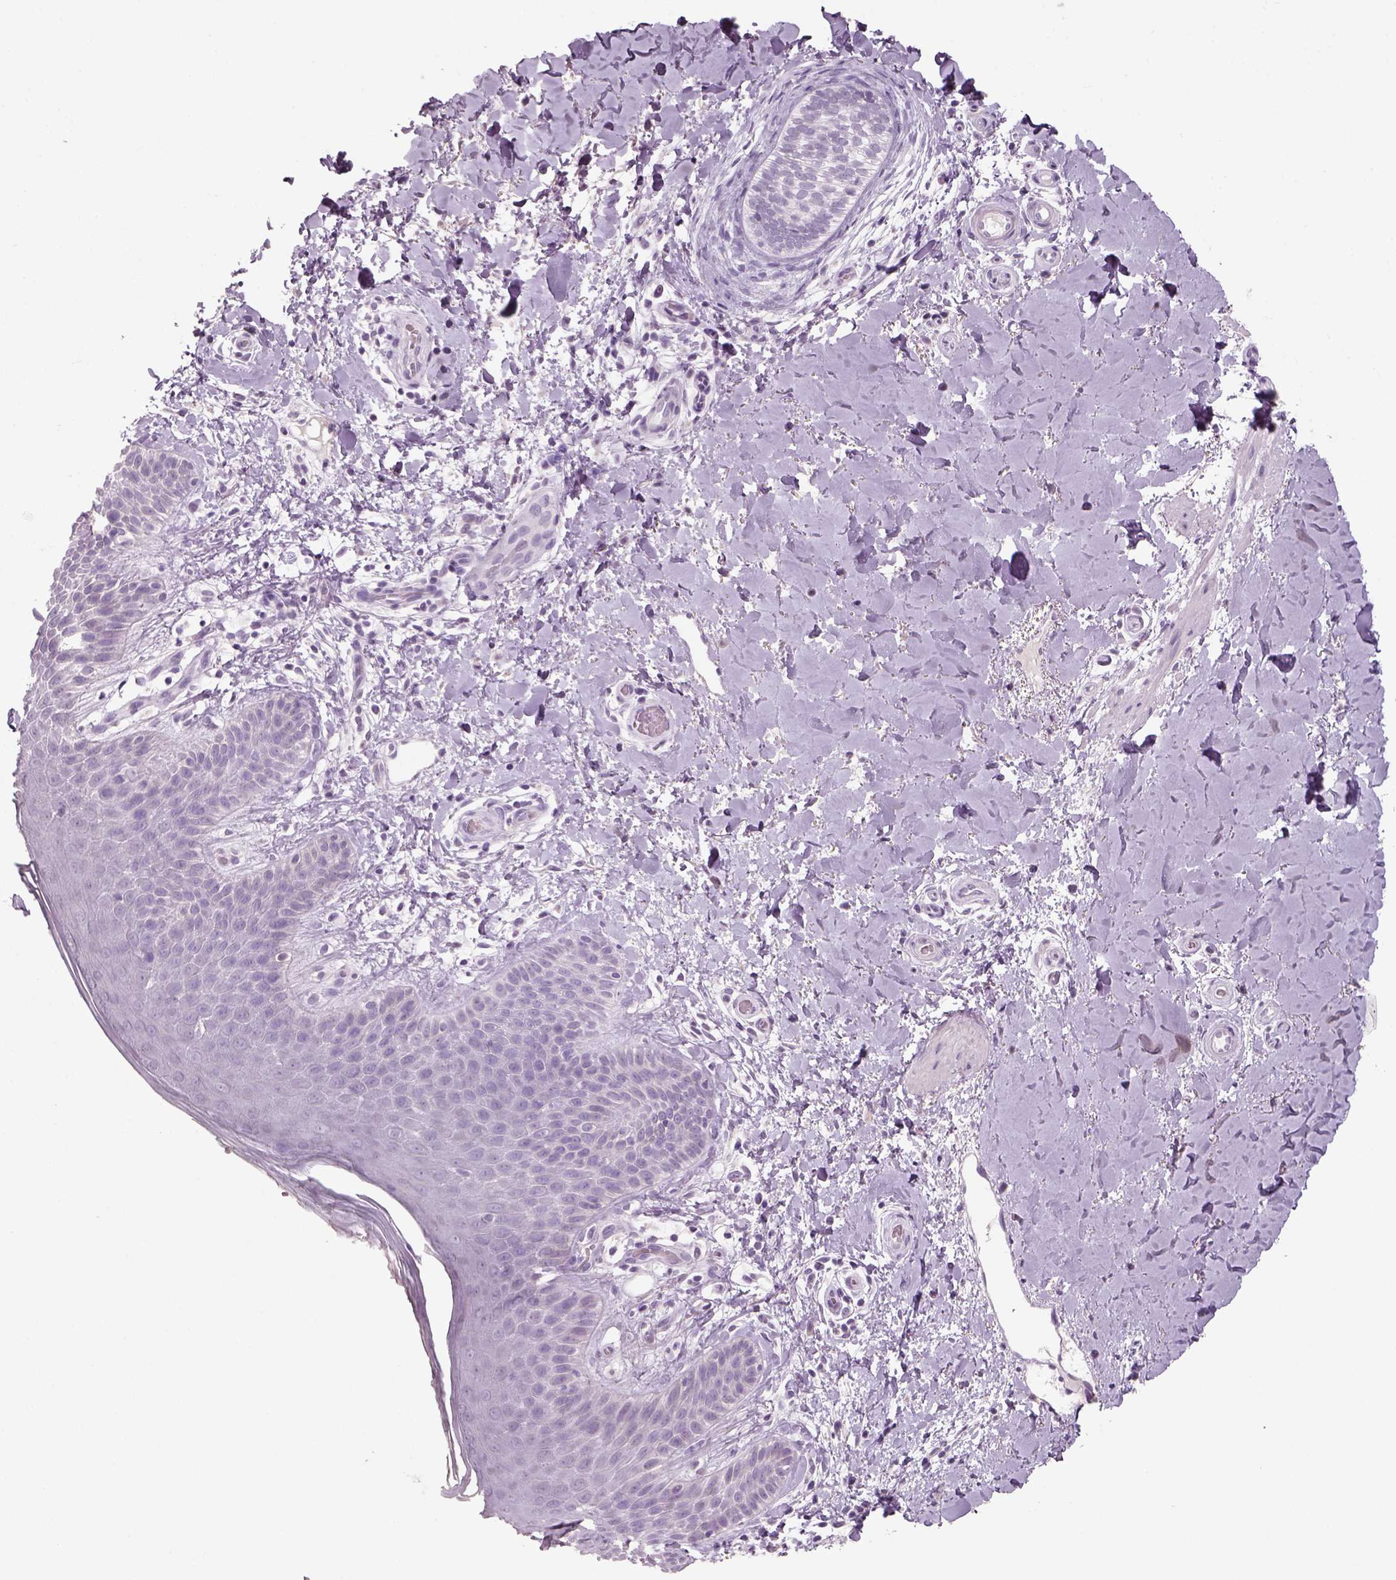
{"staining": {"intensity": "negative", "quantity": "none", "location": "none"}, "tissue": "skin", "cell_type": "Epidermal cells", "image_type": "normal", "snomed": [{"axis": "morphology", "description": "Normal tissue, NOS"}, {"axis": "topography", "description": "Anal"}], "caption": "Immunohistochemistry image of benign human skin stained for a protein (brown), which exhibits no expression in epidermal cells. (Brightfield microscopy of DAB IHC at high magnification).", "gene": "SLC6A2", "patient": {"sex": "male", "age": 36}}